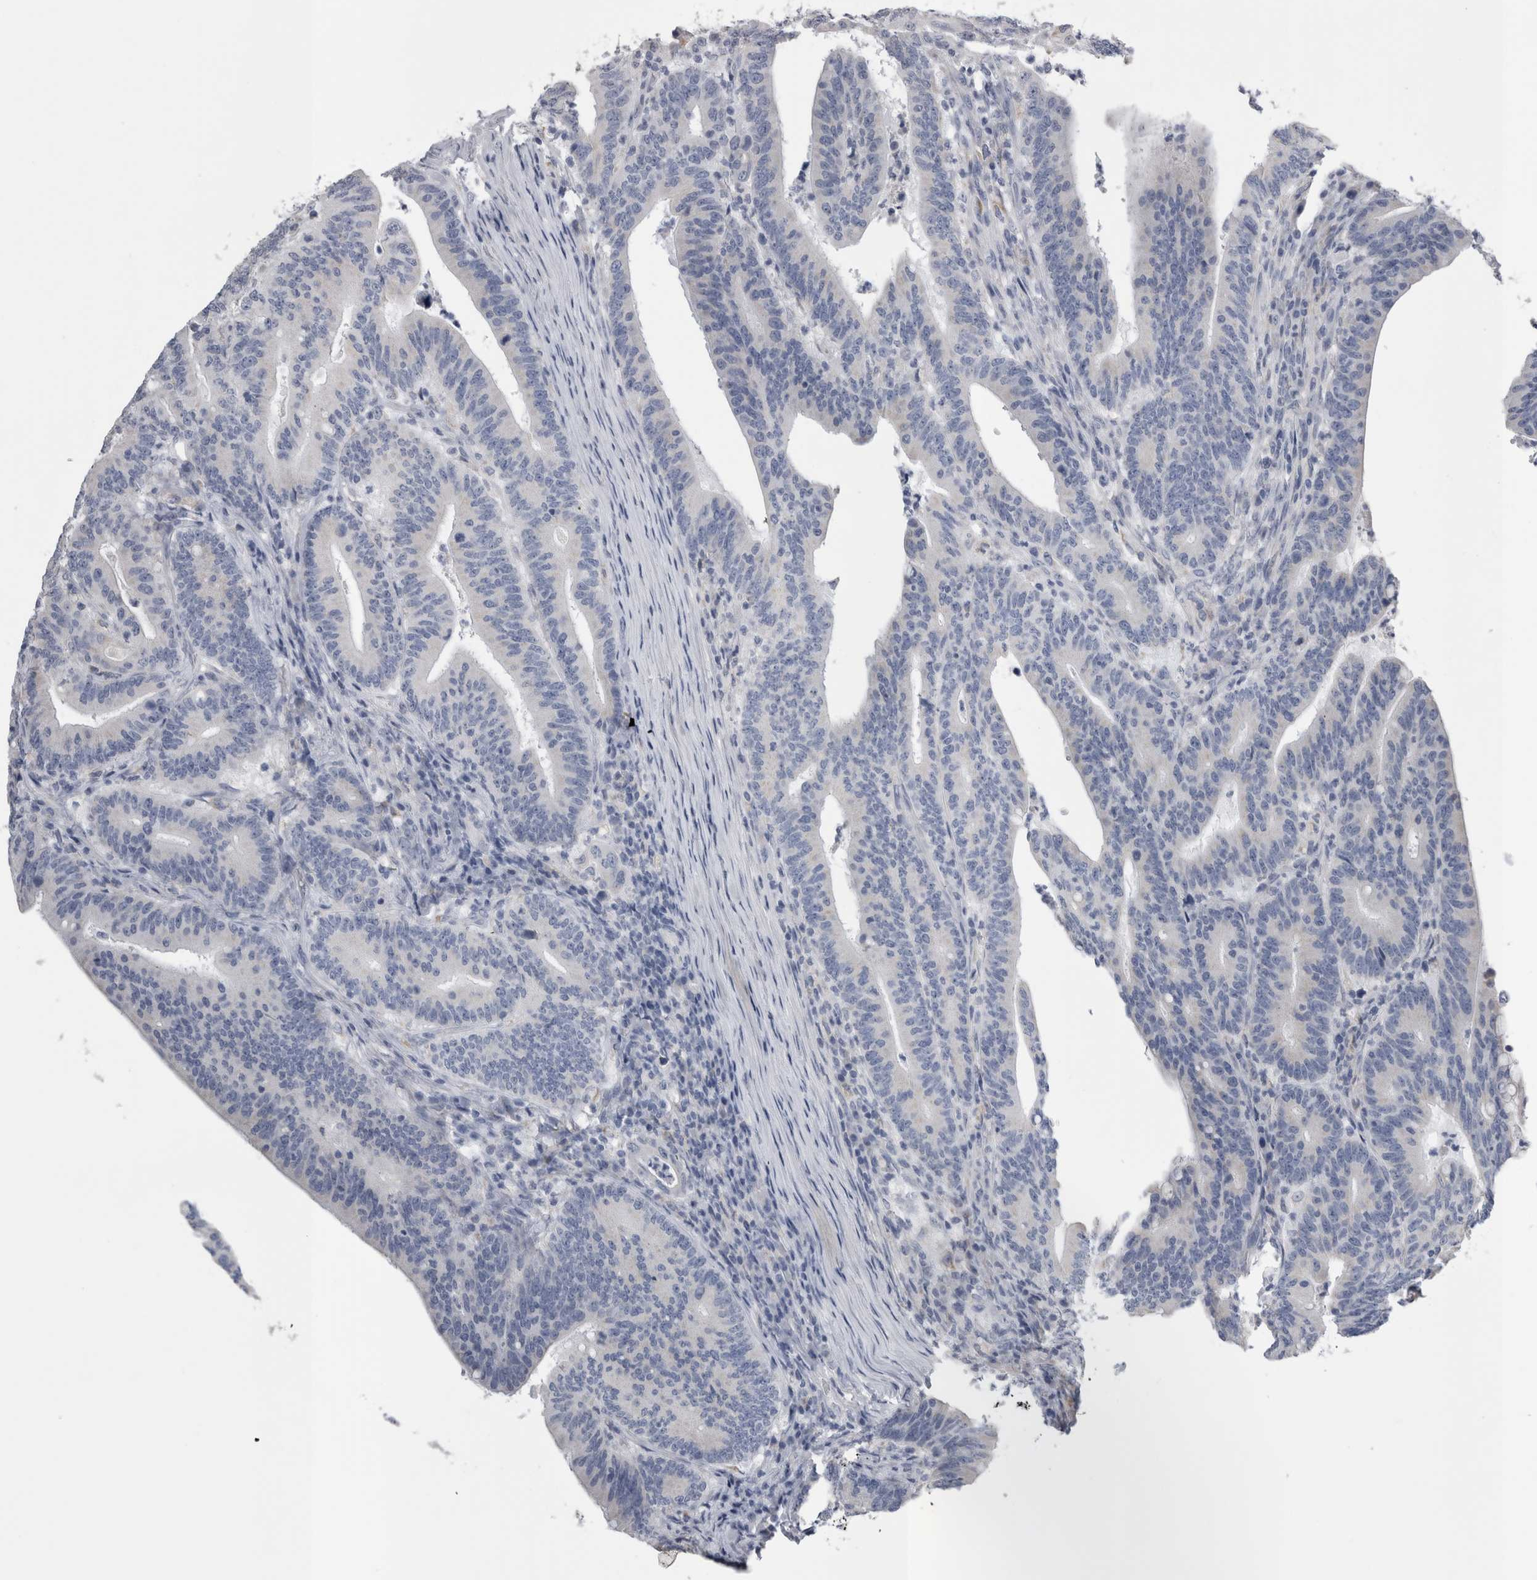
{"staining": {"intensity": "negative", "quantity": "none", "location": "none"}, "tissue": "colorectal cancer", "cell_type": "Tumor cells", "image_type": "cancer", "snomed": [{"axis": "morphology", "description": "Adenocarcinoma, NOS"}, {"axis": "topography", "description": "Colon"}], "caption": "Colorectal cancer (adenocarcinoma) was stained to show a protein in brown. There is no significant staining in tumor cells. The staining was performed using DAB (3,3'-diaminobenzidine) to visualize the protein expression in brown, while the nuclei were stained in blue with hematoxylin (Magnification: 20x).", "gene": "DHRS4", "patient": {"sex": "female", "age": 66}}